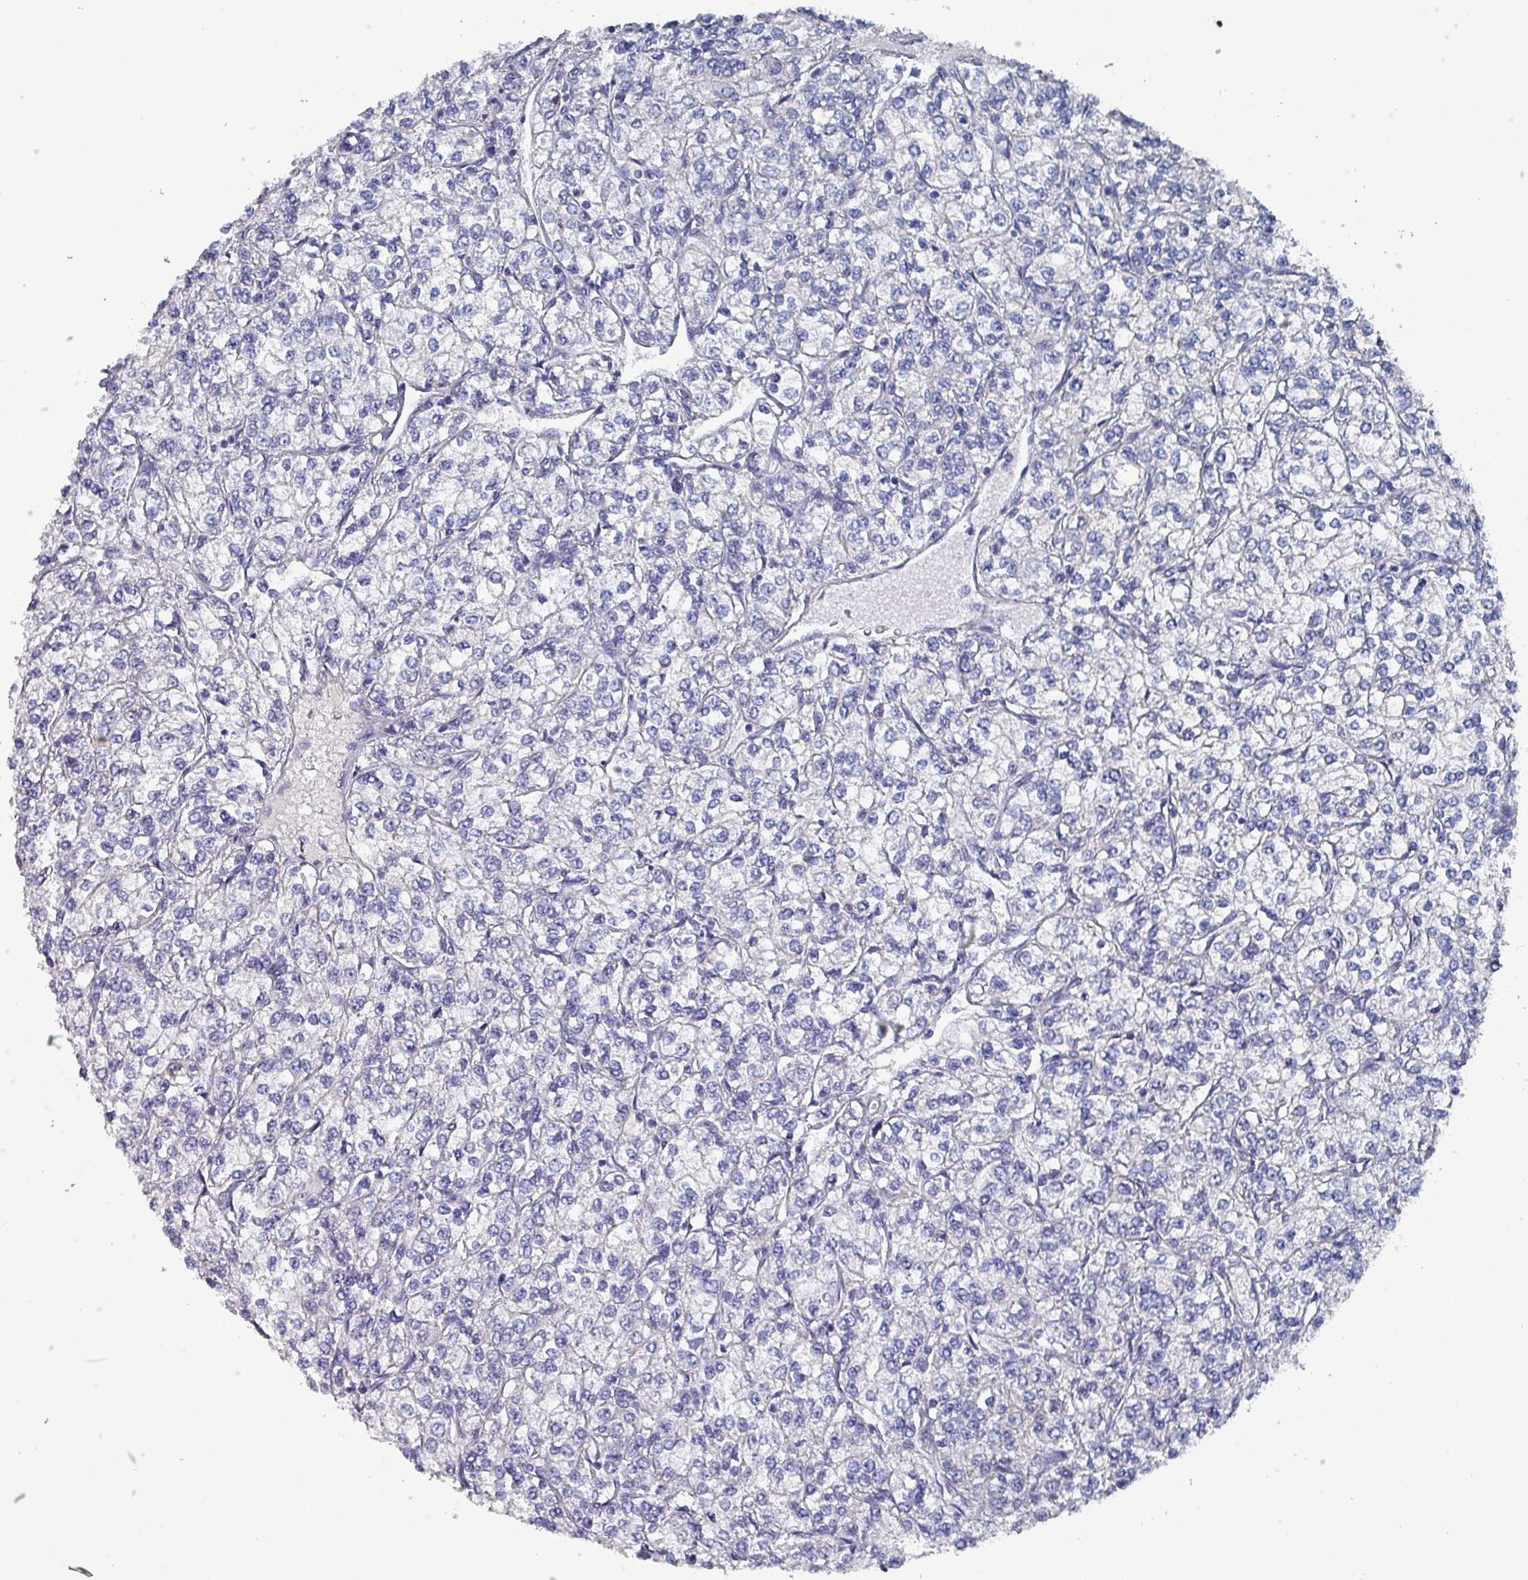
{"staining": {"intensity": "negative", "quantity": "none", "location": "none"}, "tissue": "renal cancer", "cell_type": "Tumor cells", "image_type": "cancer", "snomed": [{"axis": "morphology", "description": "Adenocarcinoma, NOS"}, {"axis": "topography", "description": "Kidney"}], "caption": "Immunohistochemistry (IHC) micrograph of adenocarcinoma (renal) stained for a protein (brown), which demonstrates no positivity in tumor cells.", "gene": "DRD5", "patient": {"sex": "male", "age": 80}}